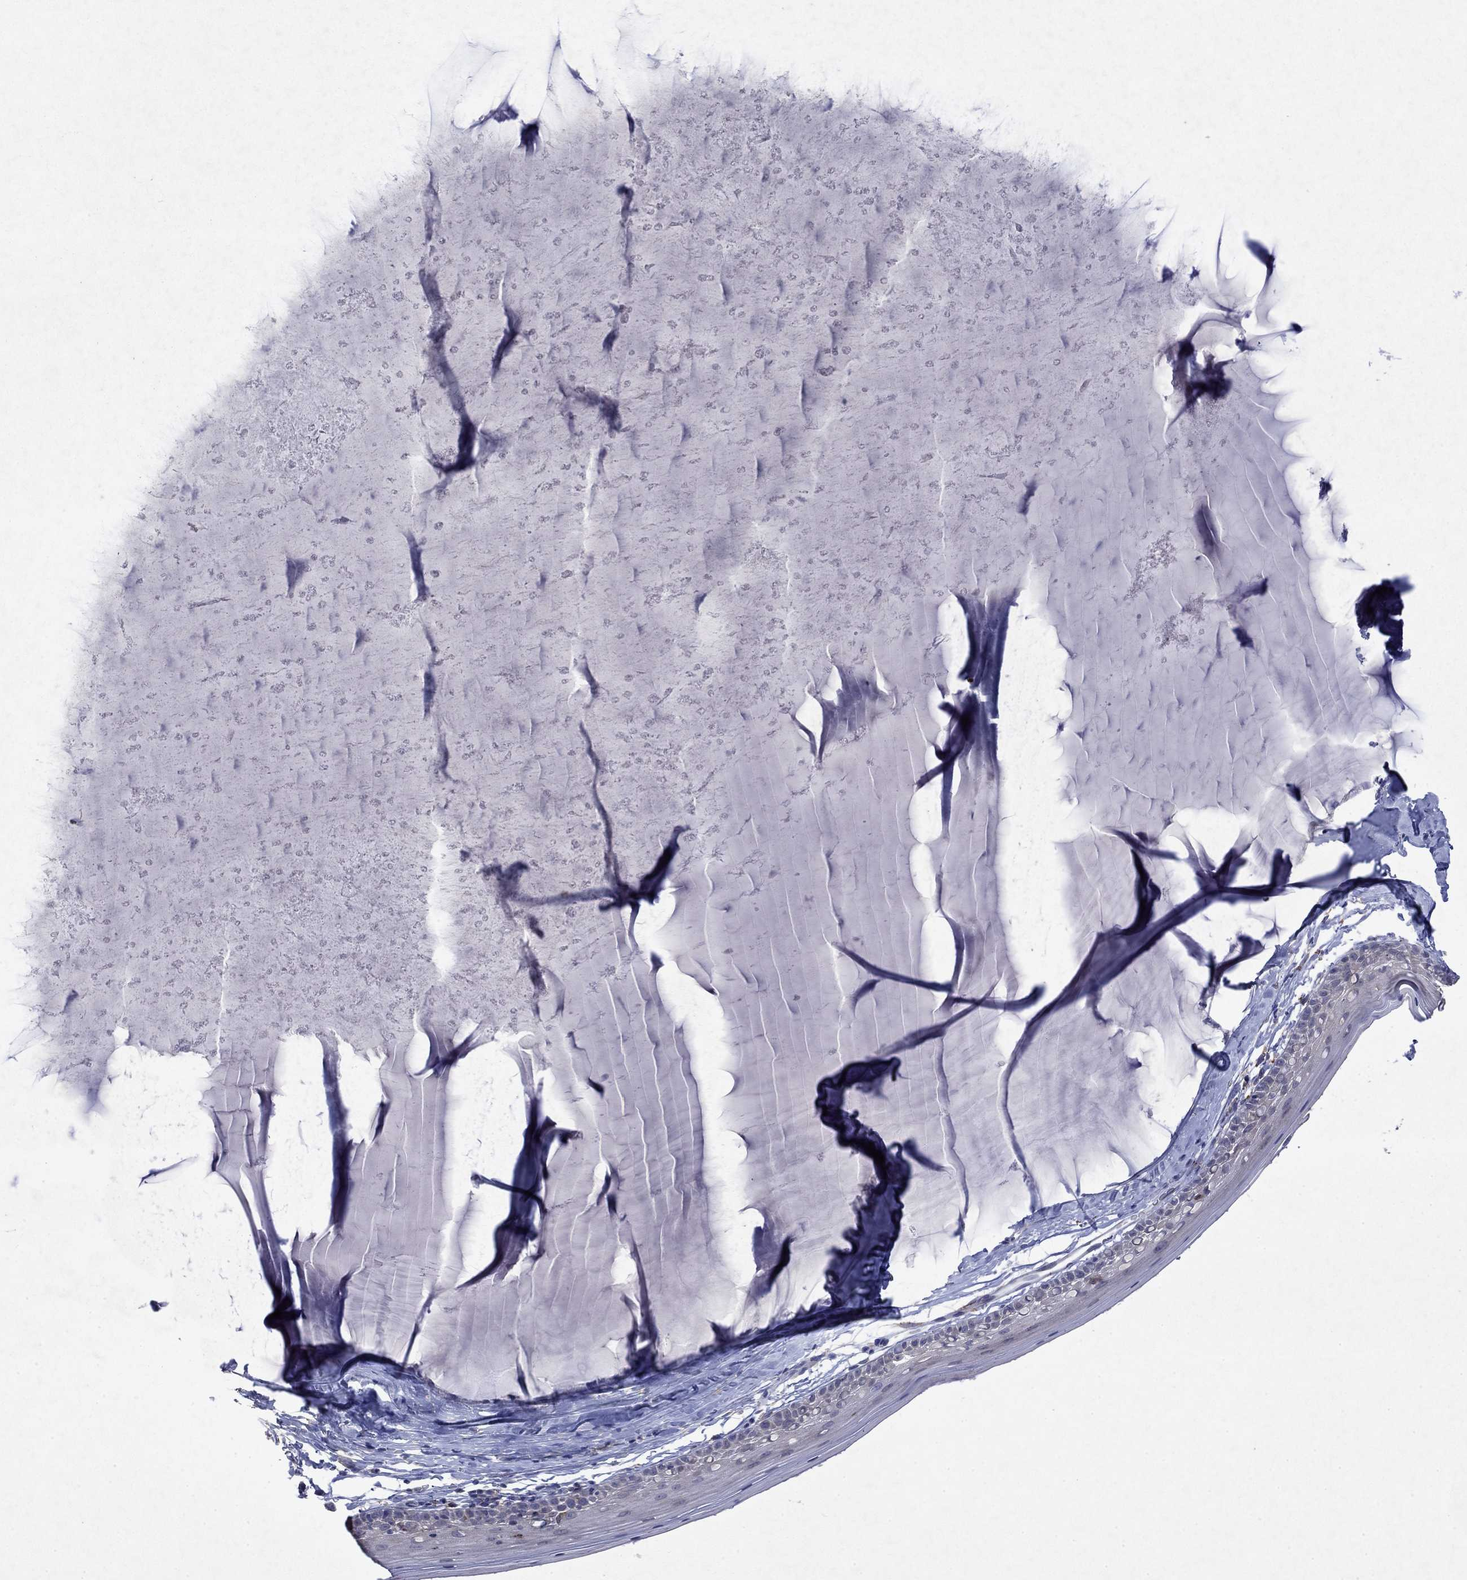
{"staining": {"intensity": "negative", "quantity": "none", "location": "none"}, "tissue": "cervix", "cell_type": "Glandular cells", "image_type": "normal", "snomed": [{"axis": "morphology", "description": "Normal tissue, NOS"}, {"axis": "topography", "description": "Cervix"}], "caption": "There is no significant expression in glandular cells of cervix. The staining is performed using DAB brown chromogen with nuclei counter-stained in using hematoxylin.", "gene": "TMEM97", "patient": {"sex": "female", "age": 40}}